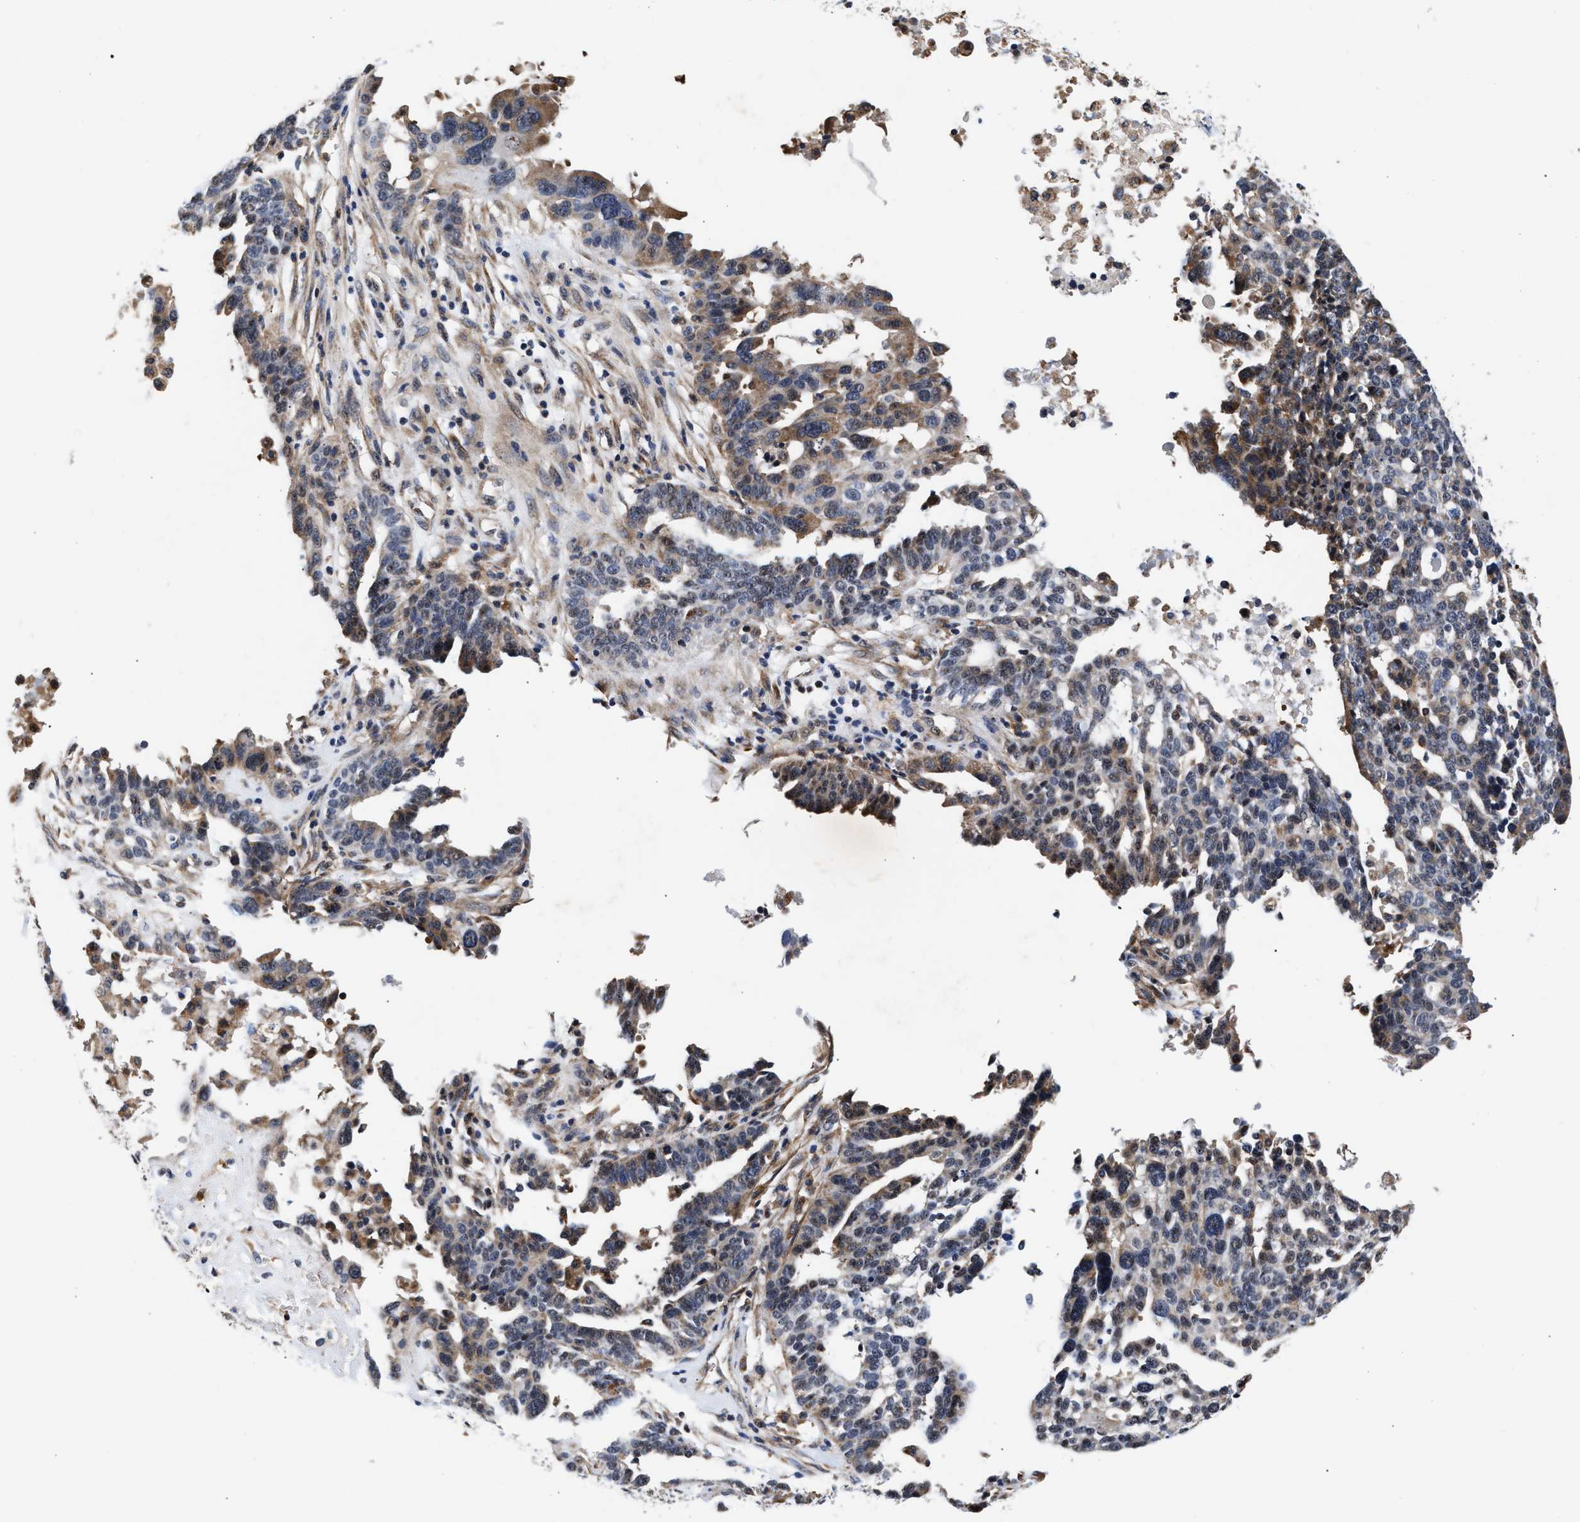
{"staining": {"intensity": "weak", "quantity": "25%-75%", "location": "cytoplasmic/membranous"}, "tissue": "ovarian cancer", "cell_type": "Tumor cells", "image_type": "cancer", "snomed": [{"axis": "morphology", "description": "Cystadenocarcinoma, serous, NOS"}, {"axis": "topography", "description": "Ovary"}], "caption": "Ovarian cancer (serous cystadenocarcinoma) tissue demonstrates weak cytoplasmic/membranous staining in about 25%-75% of tumor cells", "gene": "SGK1", "patient": {"sex": "female", "age": 59}}